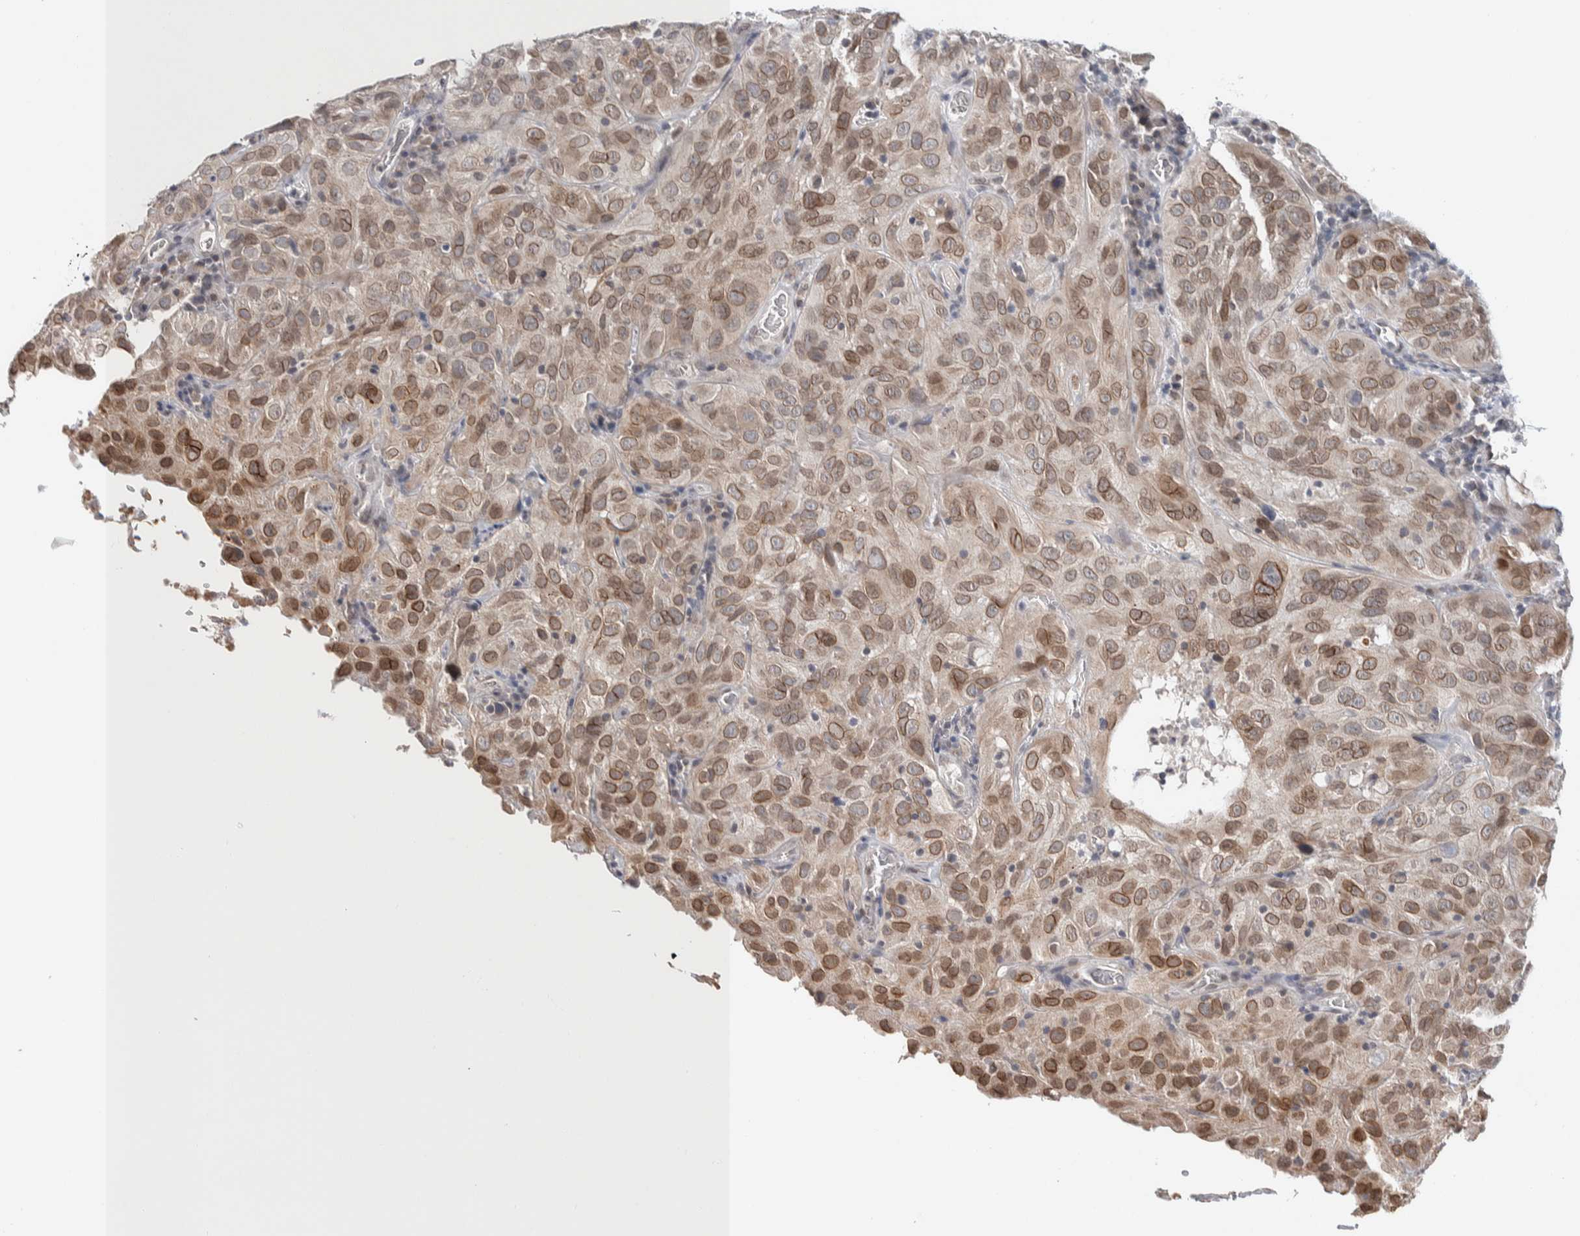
{"staining": {"intensity": "moderate", "quantity": ">75%", "location": "cytoplasmic/membranous,nuclear"}, "tissue": "cervical cancer", "cell_type": "Tumor cells", "image_type": "cancer", "snomed": [{"axis": "morphology", "description": "Squamous cell carcinoma, NOS"}, {"axis": "topography", "description": "Cervix"}], "caption": "DAB (3,3'-diaminobenzidine) immunohistochemical staining of cervical squamous cell carcinoma exhibits moderate cytoplasmic/membranous and nuclear protein expression in approximately >75% of tumor cells. (Brightfield microscopy of DAB IHC at high magnification).", "gene": "CRAT", "patient": {"sex": "female", "age": 32}}